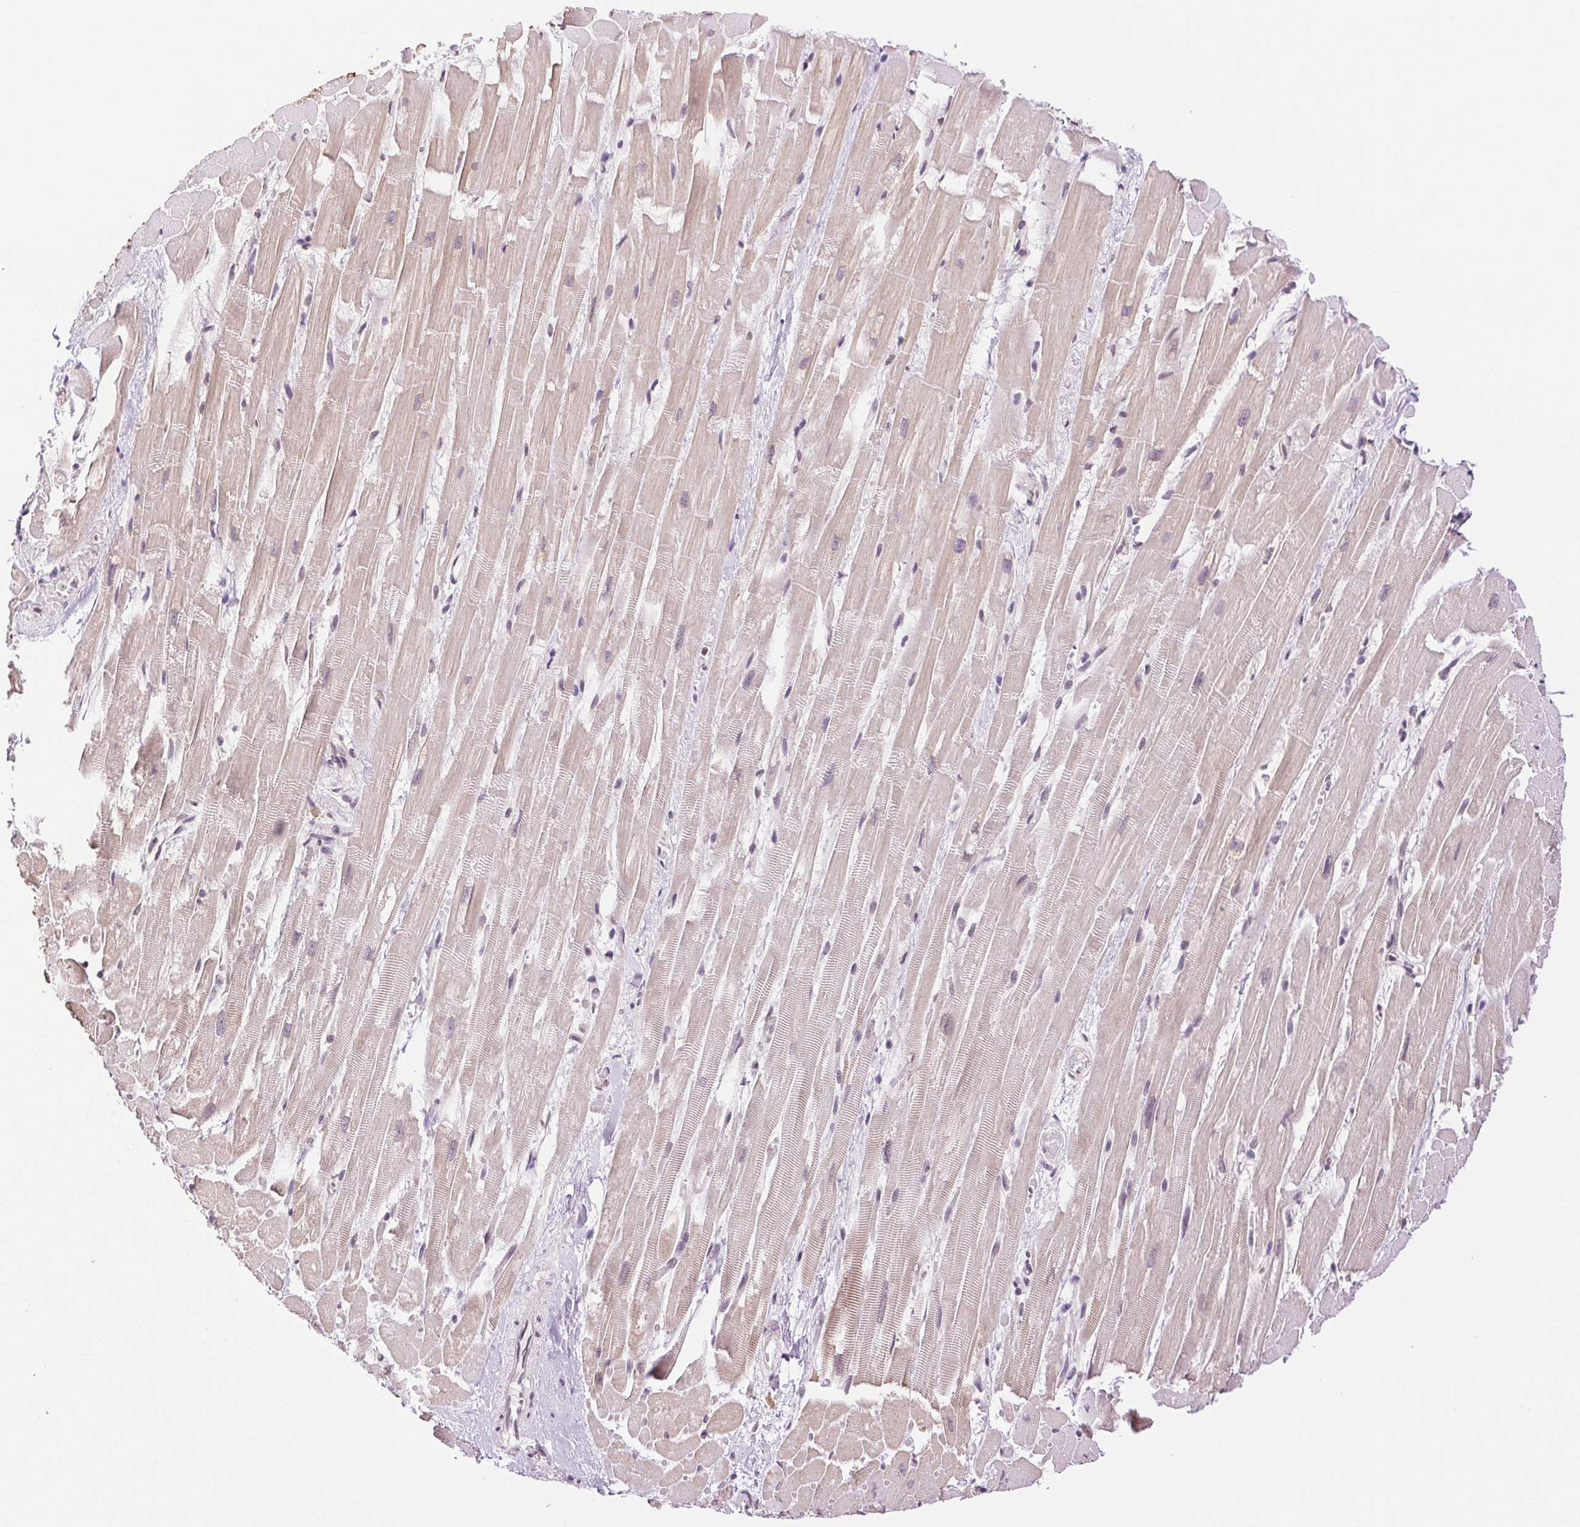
{"staining": {"intensity": "weak", "quantity": "<25%", "location": "cytoplasmic/membranous"}, "tissue": "heart muscle", "cell_type": "Cardiomyocytes", "image_type": "normal", "snomed": [{"axis": "morphology", "description": "Normal tissue, NOS"}, {"axis": "topography", "description": "Heart"}], "caption": "High power microscopy photomicrograph of an IHC image of normal heart muscle, revealing no significant positivity in cardiomyocytes.", "gene": "TNNT3", "patient": {"sex": "male", "age": 37}}